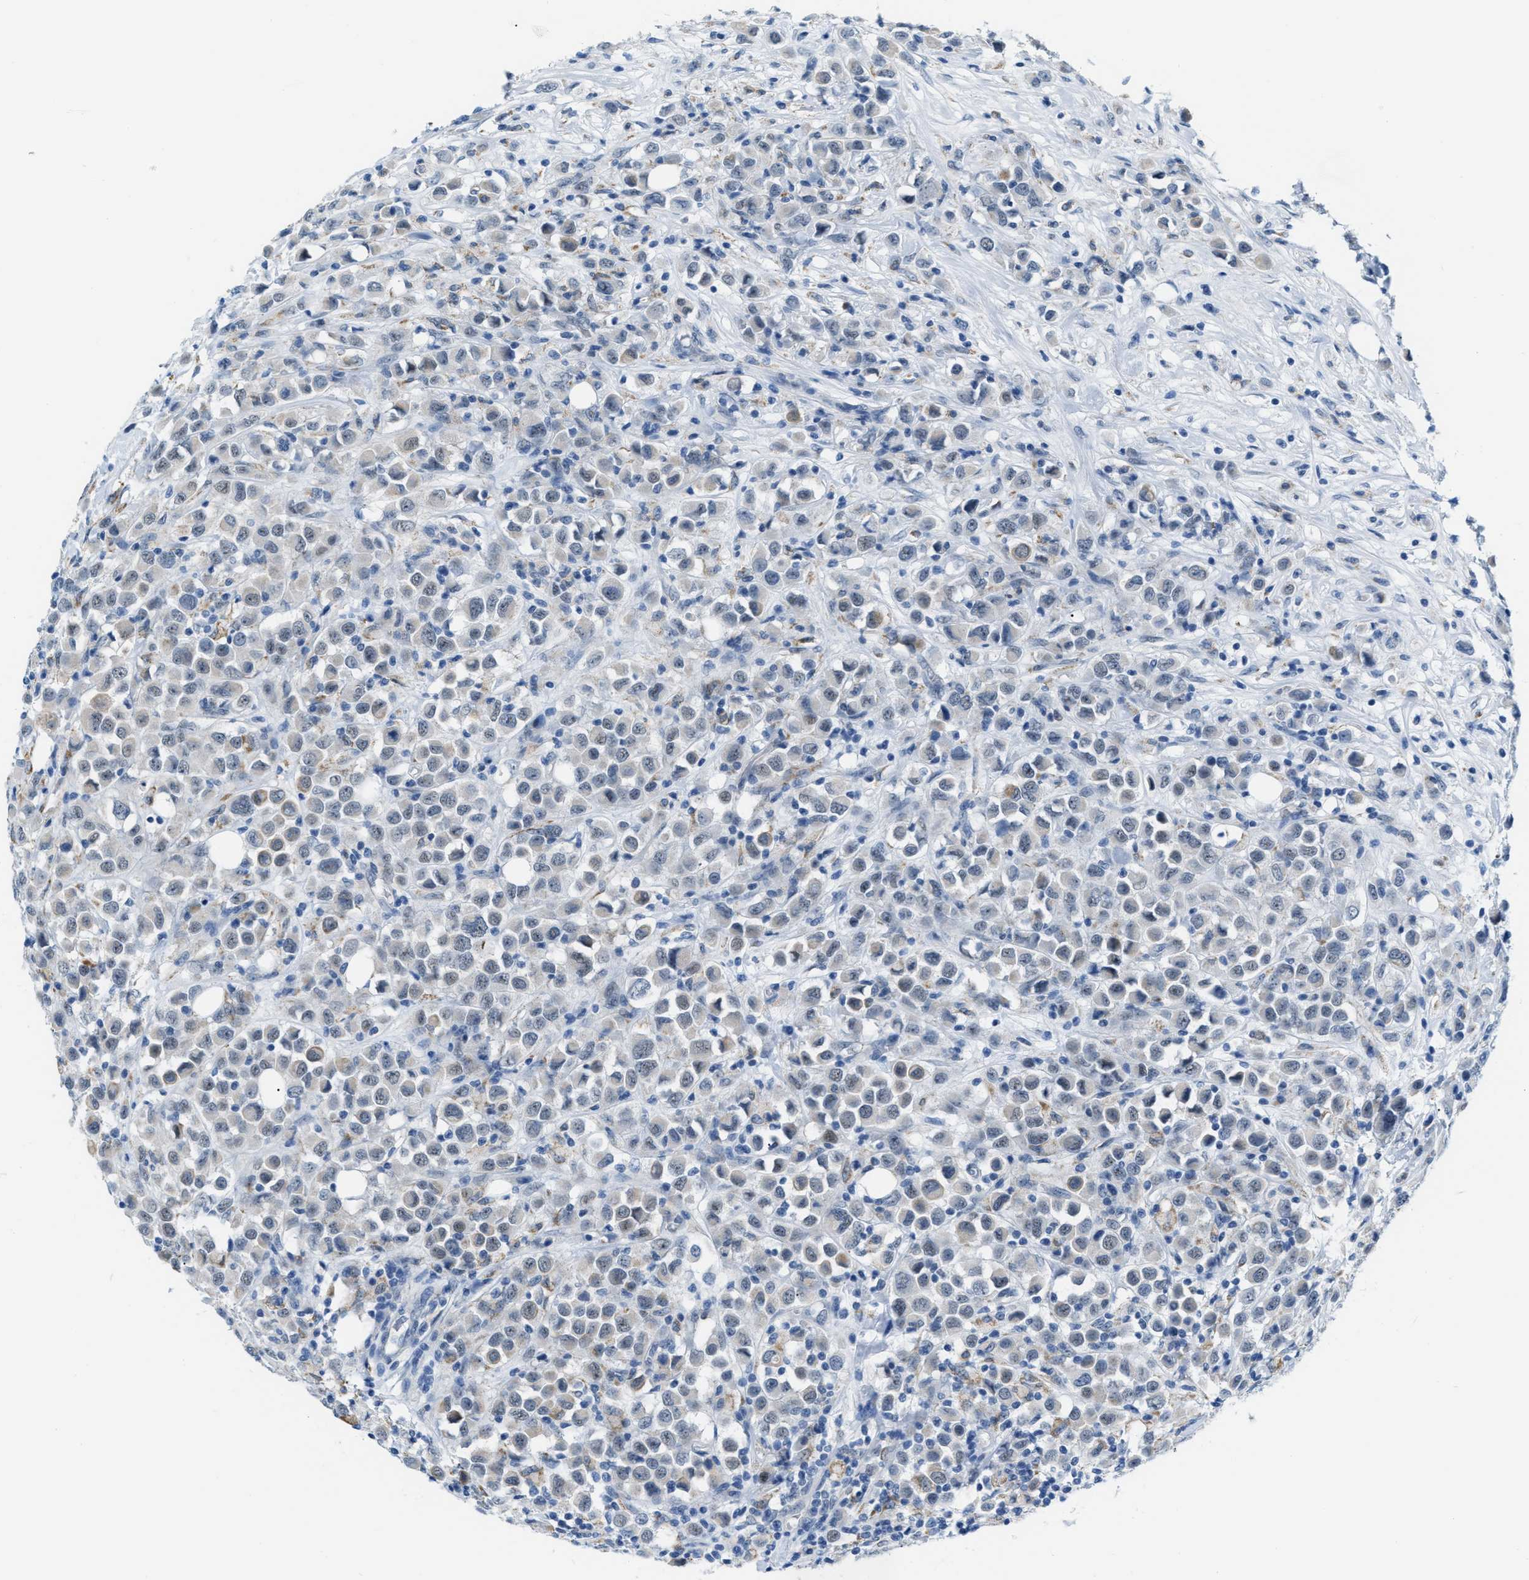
{"staining": {"intensity": "weak", "quantity": "<25%", "location": "cytoplasmic/membranous,nuclear"}, "tissue": "breast cancer", "cell_type": "Tumor cells", "image_type": "cancer", "snomed": [{"axis": "morphology", "description": "Duct carcinoma"}, {"axis": "topography", "description": "Breast"}], "caption": "This is an immunohistochemistry (IHC) image of intraductal carcinoma (breast). There is no staining in tumor cells.", "gene": "PHRF1", "patient": {"sex": "female", "age": 61}}